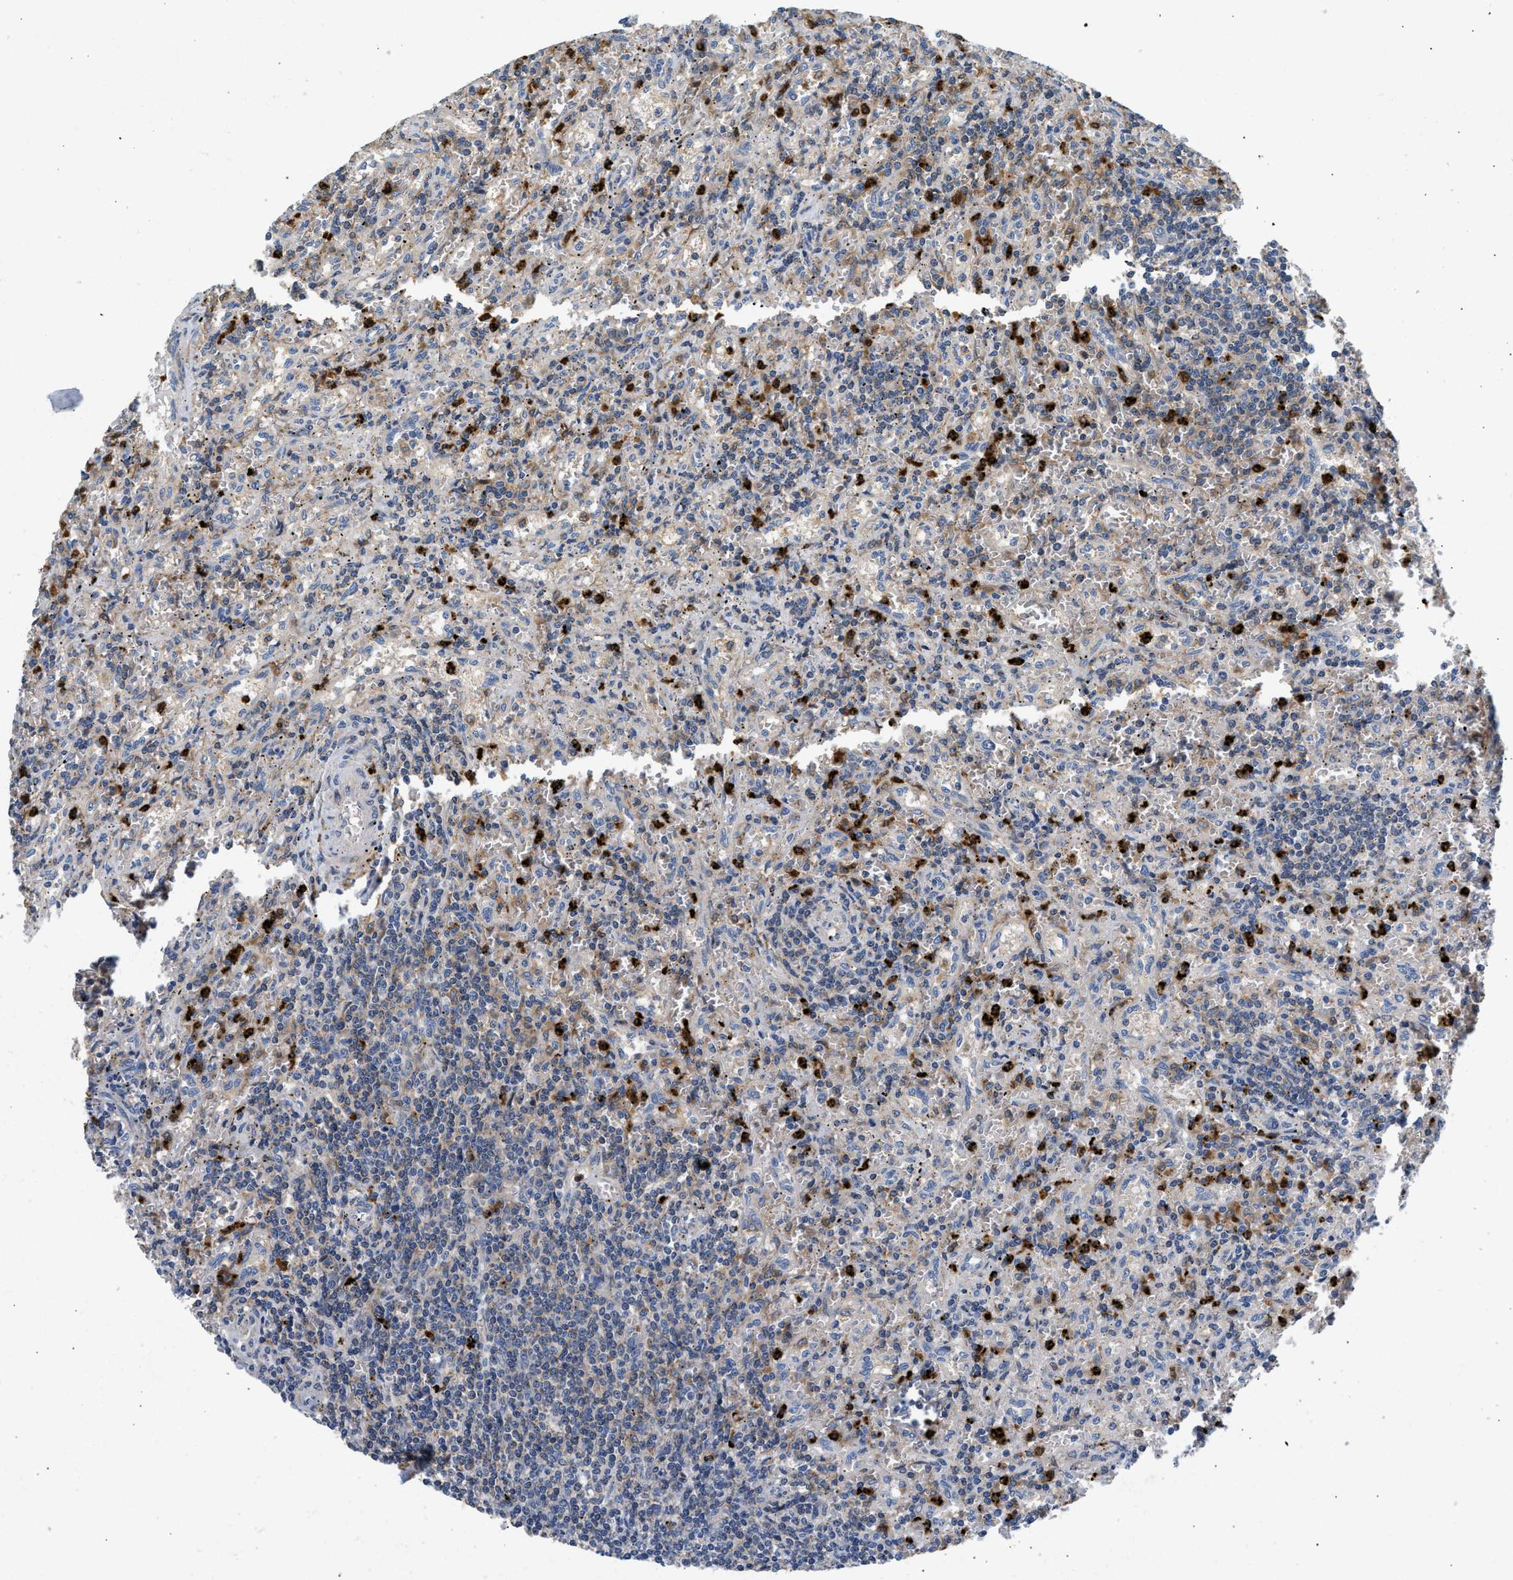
{"staining": {"intensity": "negative", "quantity": "none", "location": "none"}, "tissue": "lymphoma", "cell_type": "Tumor cells", "image_type": "cancer", "snomed": [{"axis": "morphology", "description": "Malignant lymphoma, non-Hodgkin's type, Low grade"}, {"axis": "topography", "description": "Spleen"}], "caption": "Immunohistochemistry (IHC) photomicrograph of lymphoma stained for a protein (brown), which reveals no staining in tumor cells.", "gene": "RAB31", "patient": {"sex": "male", "age": 76}}